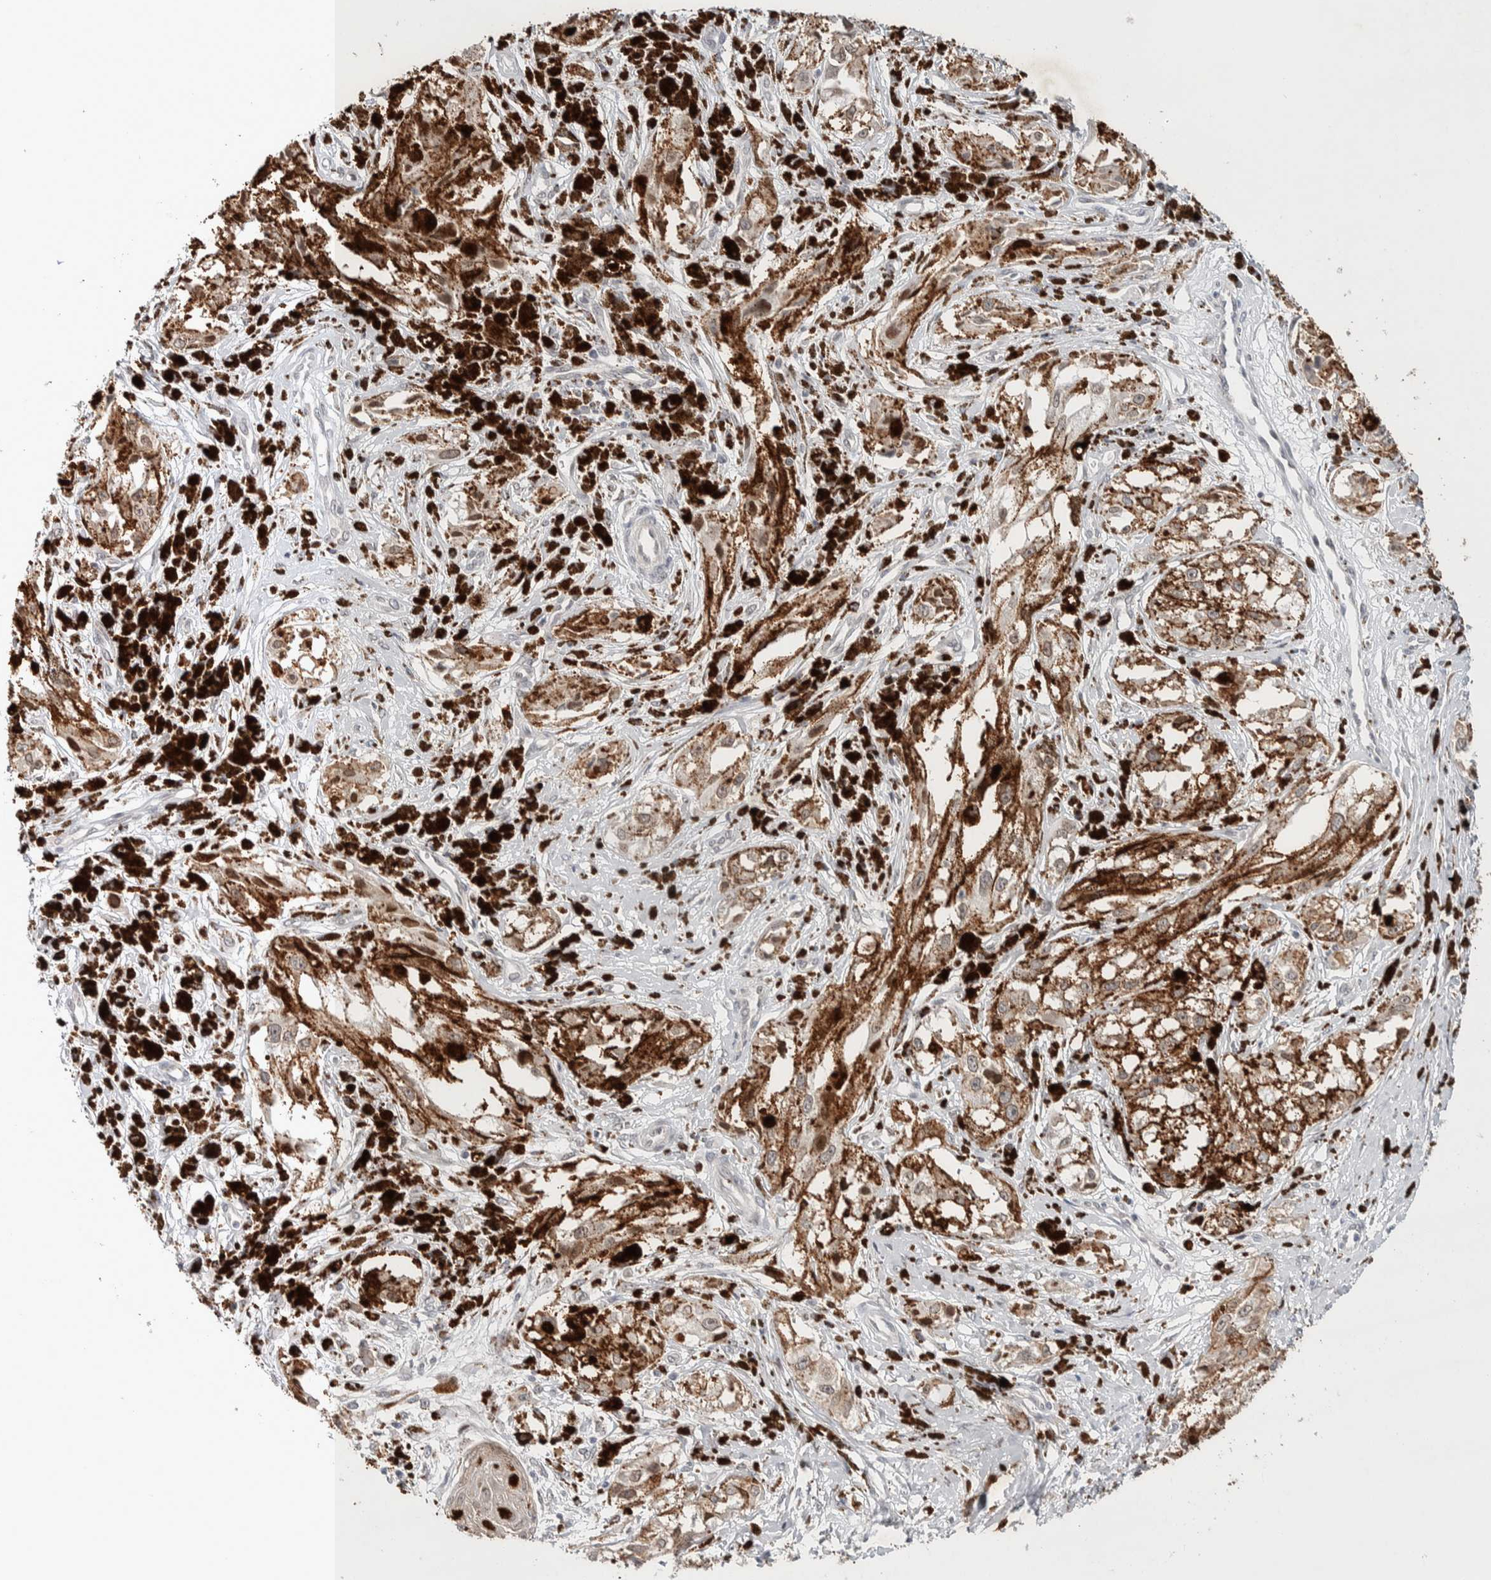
{"staining": {"intensity": "negative", "quantity": "none", "location": "none"}, "tissue": "melanoma", "cell_type": "Tumor cells", "image_type": "cancer", "snomed": [{"axis": "morphology", "description": "Malignant melanoma, NOS"}, {"axis": "topography", "description": "Skin"}], "caption": "The micrograph shows no staining of tumor cells in malignant melanoma. (DAB (3,3'-diaminobenzidine) immunohistochemistry (IHC) visualized using brightfield microscopy, high magnification).", "gene": "CRAT", "patient": {"sex": "male", "age": 88}}